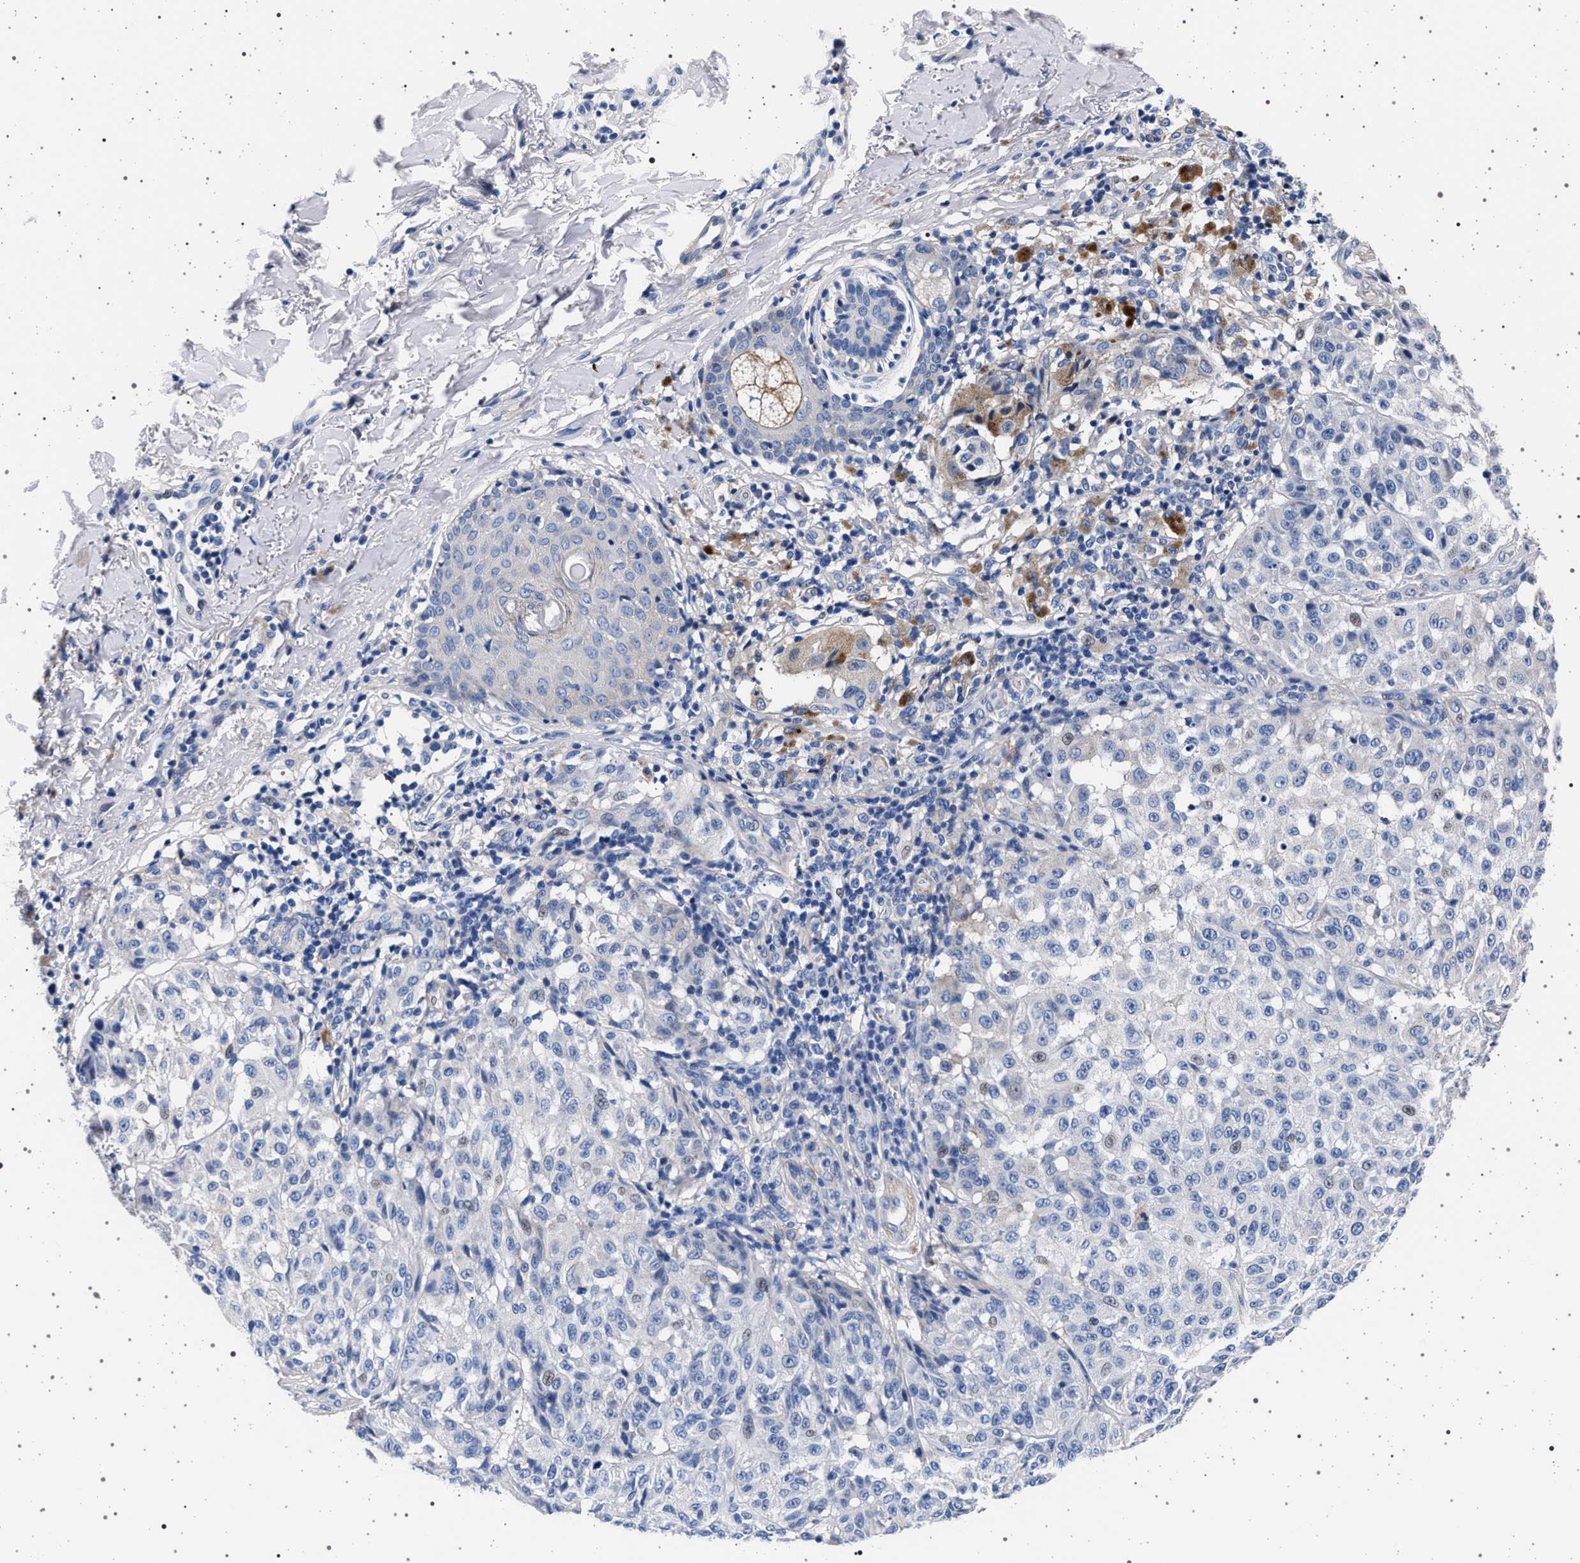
{"staining": {"intensity": "negative", "quantity": "none", "location": "none"}, "tissue": "melanoma", "cell_type": "Tumor cells", "image_type": "cancer", "snomed": [{"axis": "morphology", "description": "Malignant melanoma, NOS"}, {"axis": "topography", "description": "Skin"}], "caption": "Immunohistochemistry image of human melanoma stained for a protein (brown), which shows no expression in tumor cells. (DAB (3,3'-diaminobenzidine) immunohistochemistry (IHC) with hematoxylin counter stain).", "gene": "SLC9A1", "patient": {"sex": "female", "age": 46}}